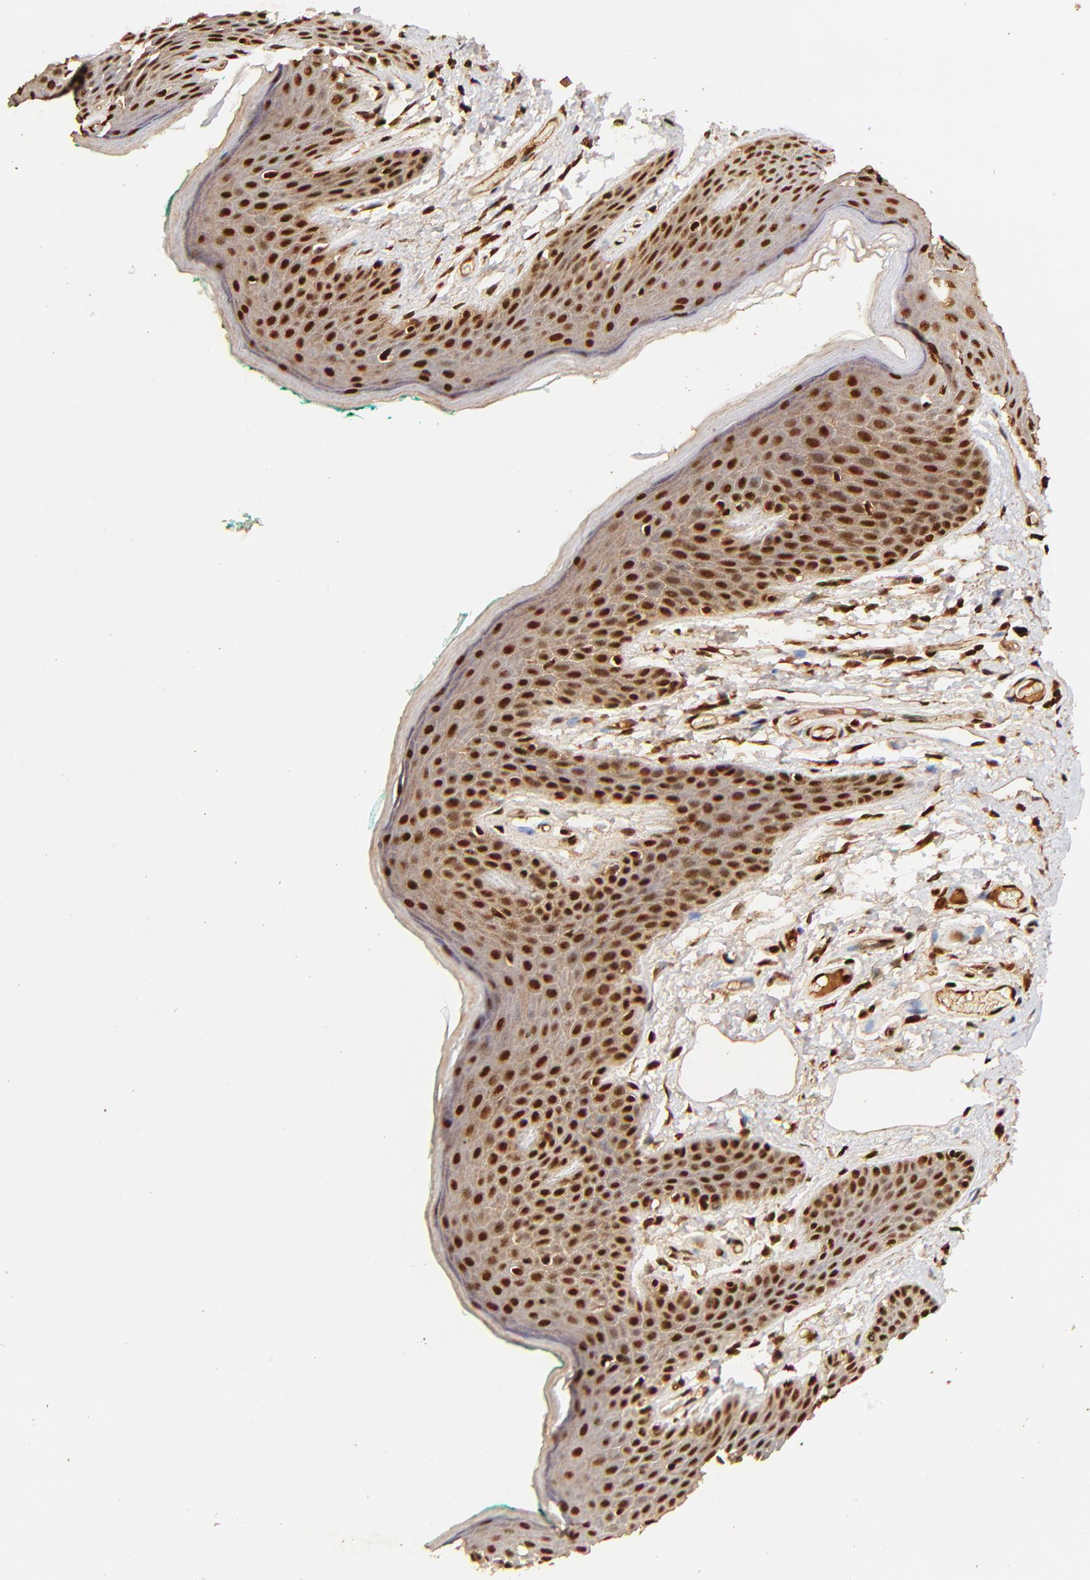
{"staining": {"intensity": "strong", "quantity": ">75%", "location": "cytoplasmic/membranous,nuclear"}, "tissue": "skin", "cell_type": "Epidermal cells", "image_type": "normal", "snomed": [{"axis": "morphology", "description": "Normal tissue, NOS"}, {"axis": "topography", "description": "Anal"}], "caption": "About >75% of epidermal cells in unremarkable skin exhibit strong cytoplasmic/membranous,nuclear protein staining as visualized by brown immunohistochemical staining.", "gene": "MED12", "patient": {"sex": "male", "age": 74}}